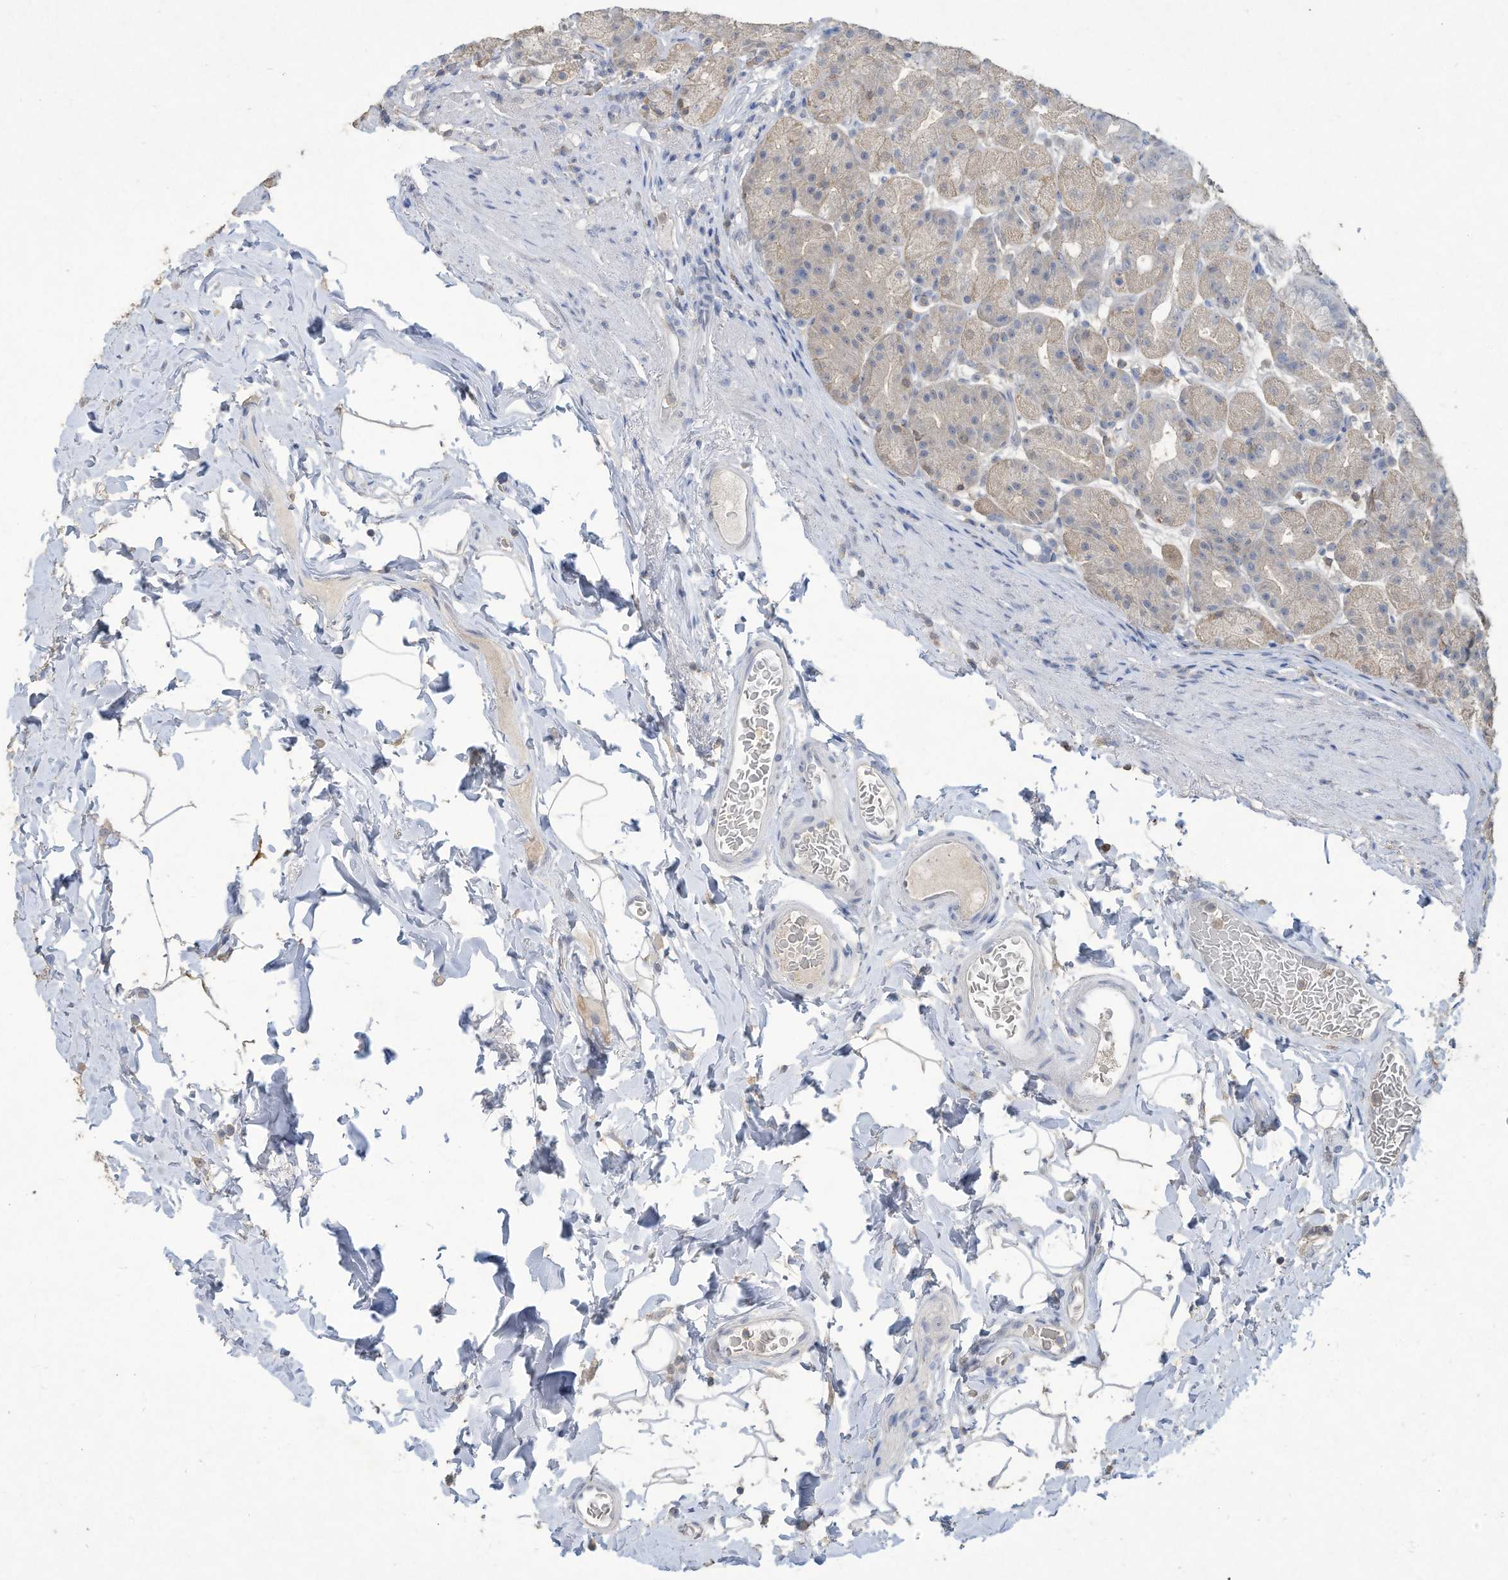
{"staining": {"intensity": "weak", "quantity": "25%-75%", "location": "cytoplasmic/membranous,nuclear"}, "tissue": "stomach", "cell_type": "Glandular cells", "image_type": "normal", "snomed": [{"axis": "morphology", "description": "Normal tissue, NOS"}, {"axis": "topography", "description": "Stomach, upper"}], "caption": "Protein staining of benign stomach demonstrates weak cytoplasmic/membranous,nuclear expression in approximately 25%-75% of glandular cells. The protein is shown in brown color, while the nuclei are stained blue.", "gene": "HAS3", "patient": {"sex": "male", "age": 68}}